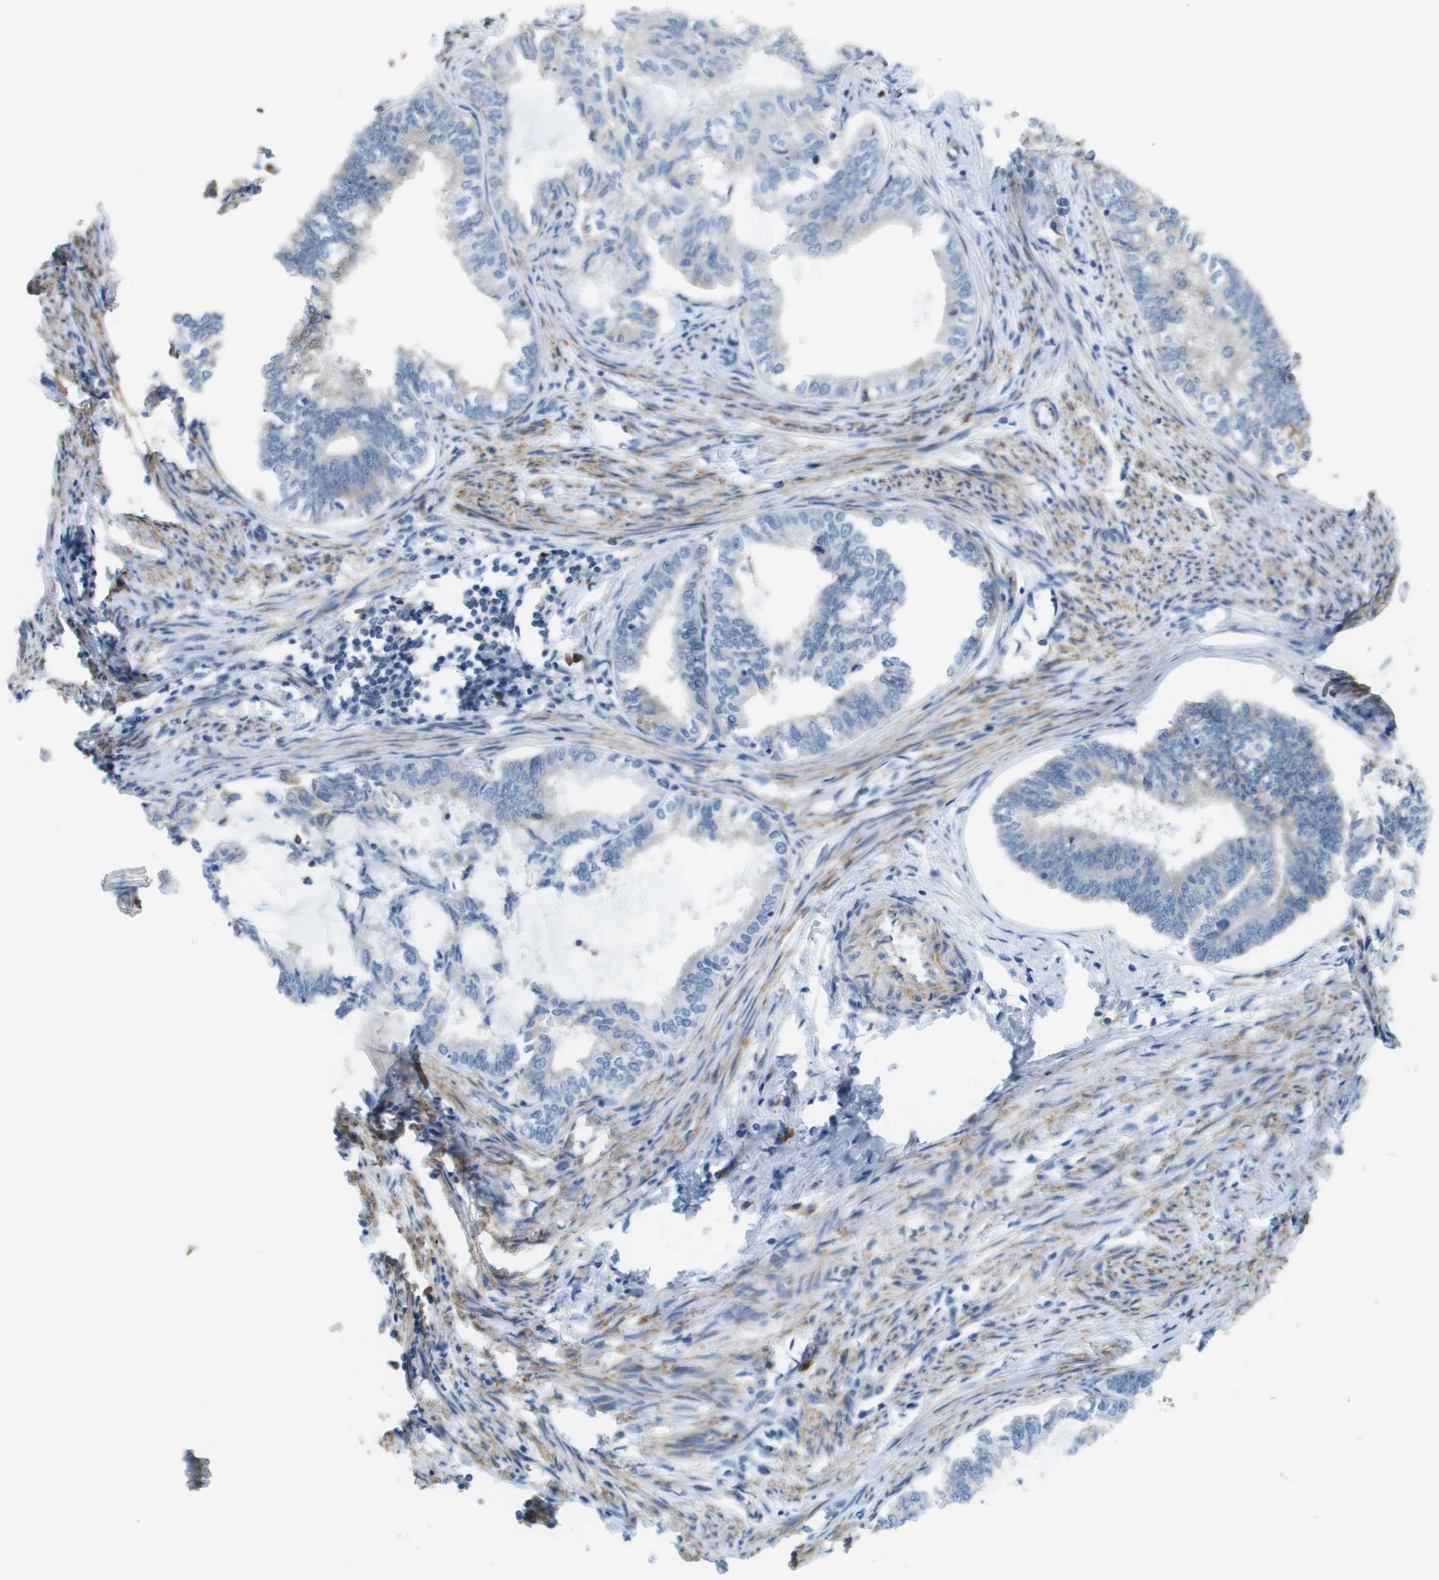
{"staining": {"intensity": "negative", "quantity": "none", "location": "none"}, "tissue": "endometrial cancer", "cell_type": "Tumor cells", "image_type": "cancer", "snomed": [{"axis": "morphology", "description": "Adenocarcinoma, NOS"}, {"axis": "topography", "description": "Endometrium"}], "caption": "Immunohistochemical staining of human endometrial adenocarcinoma exhibits no significant positivity in tumor cells.", "gene": "MYH11", "patient": {"sex": "female", "age": 86}}